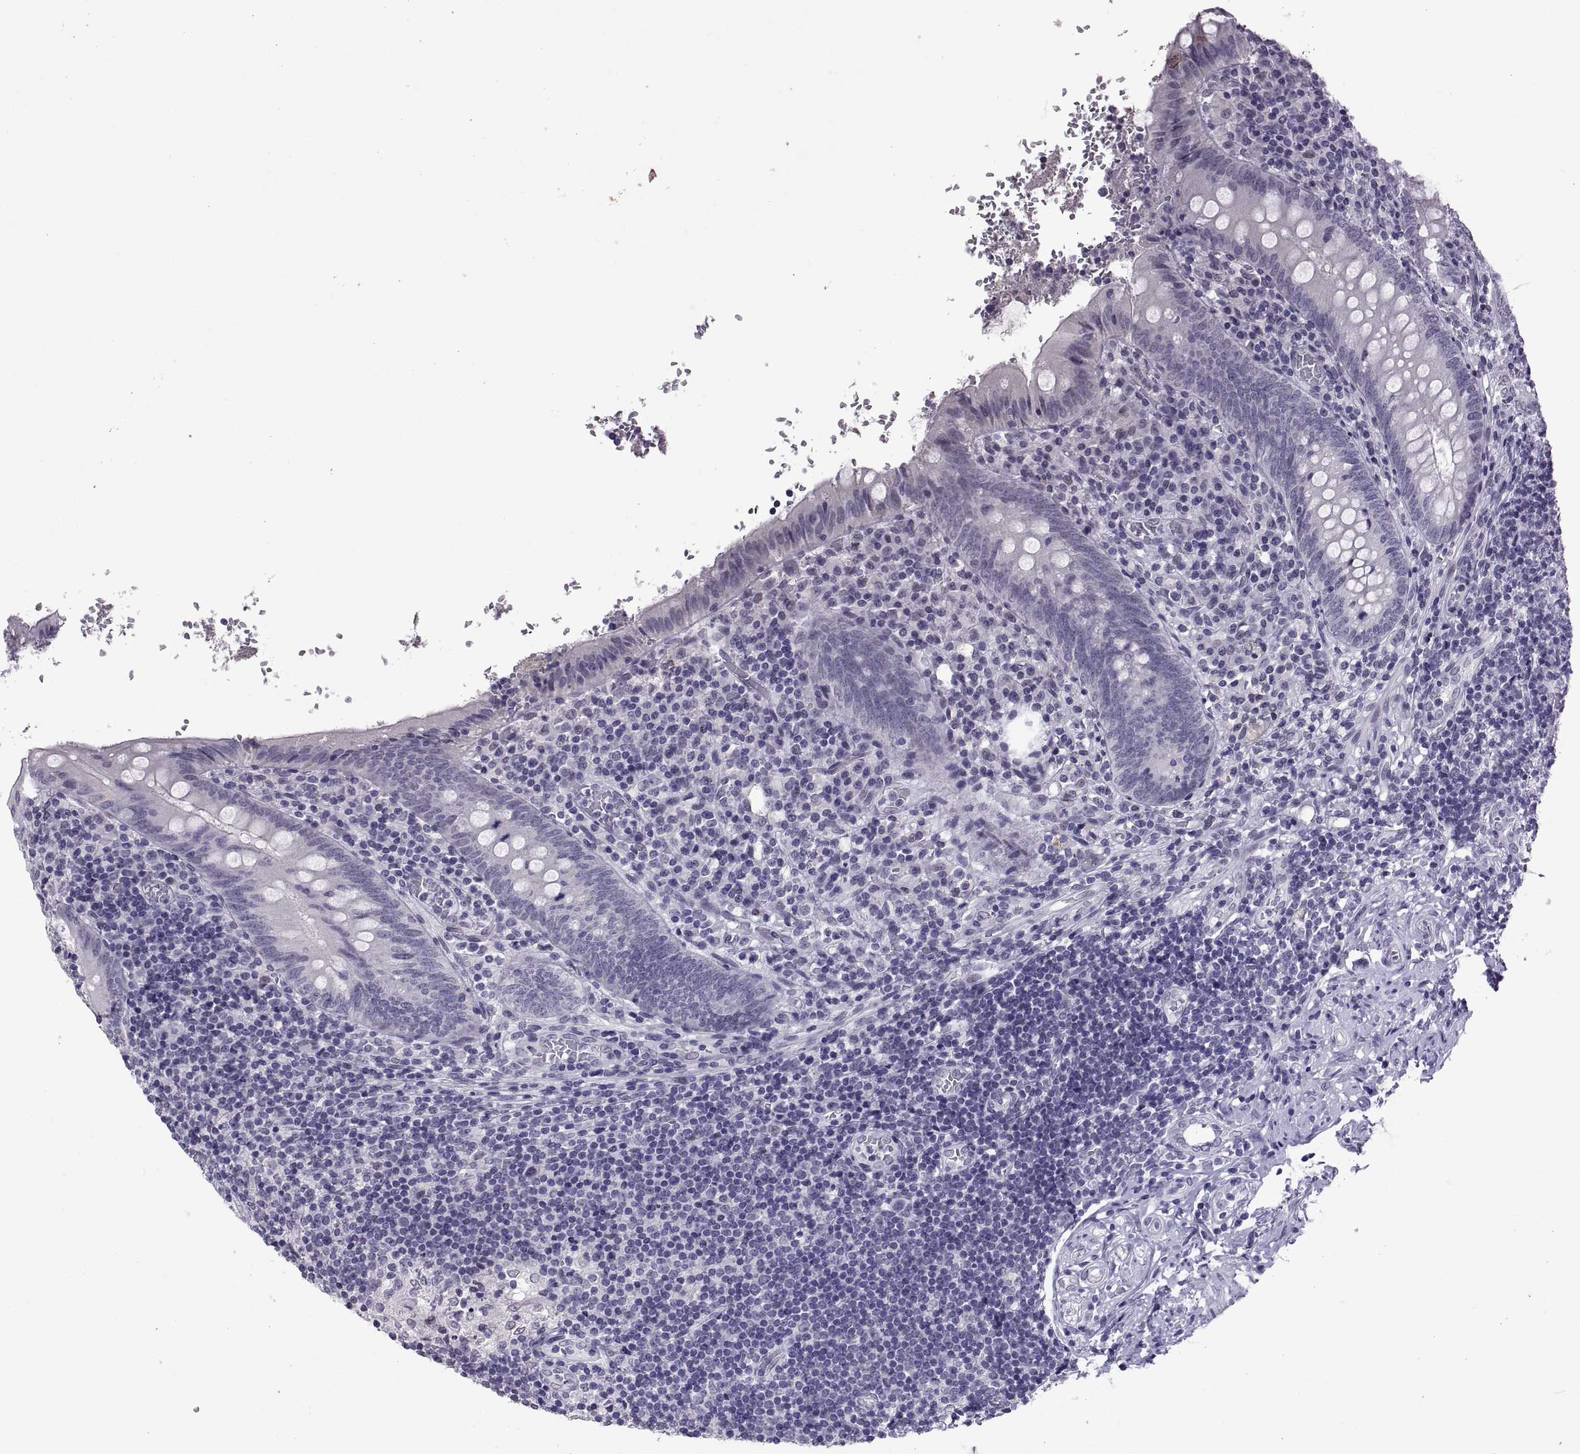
{"staining": {"intensity": "negative", "quantity": "none", "location": "none"}, "tissue": "appendix", "cell_type": "Glandular cells", "image_type": "normal", "snomed": [{"axis": "morphology", "description": "Normal tissue, NOS"}, {"axis": "topography", "description": "Appendix"}], "caption": "The immunohistochemistry (IHC) histopathology image has no significant staining in glandular cells of appendix.", "gene": "KRT77", "patient": {"sex": "female", "age": 23}}